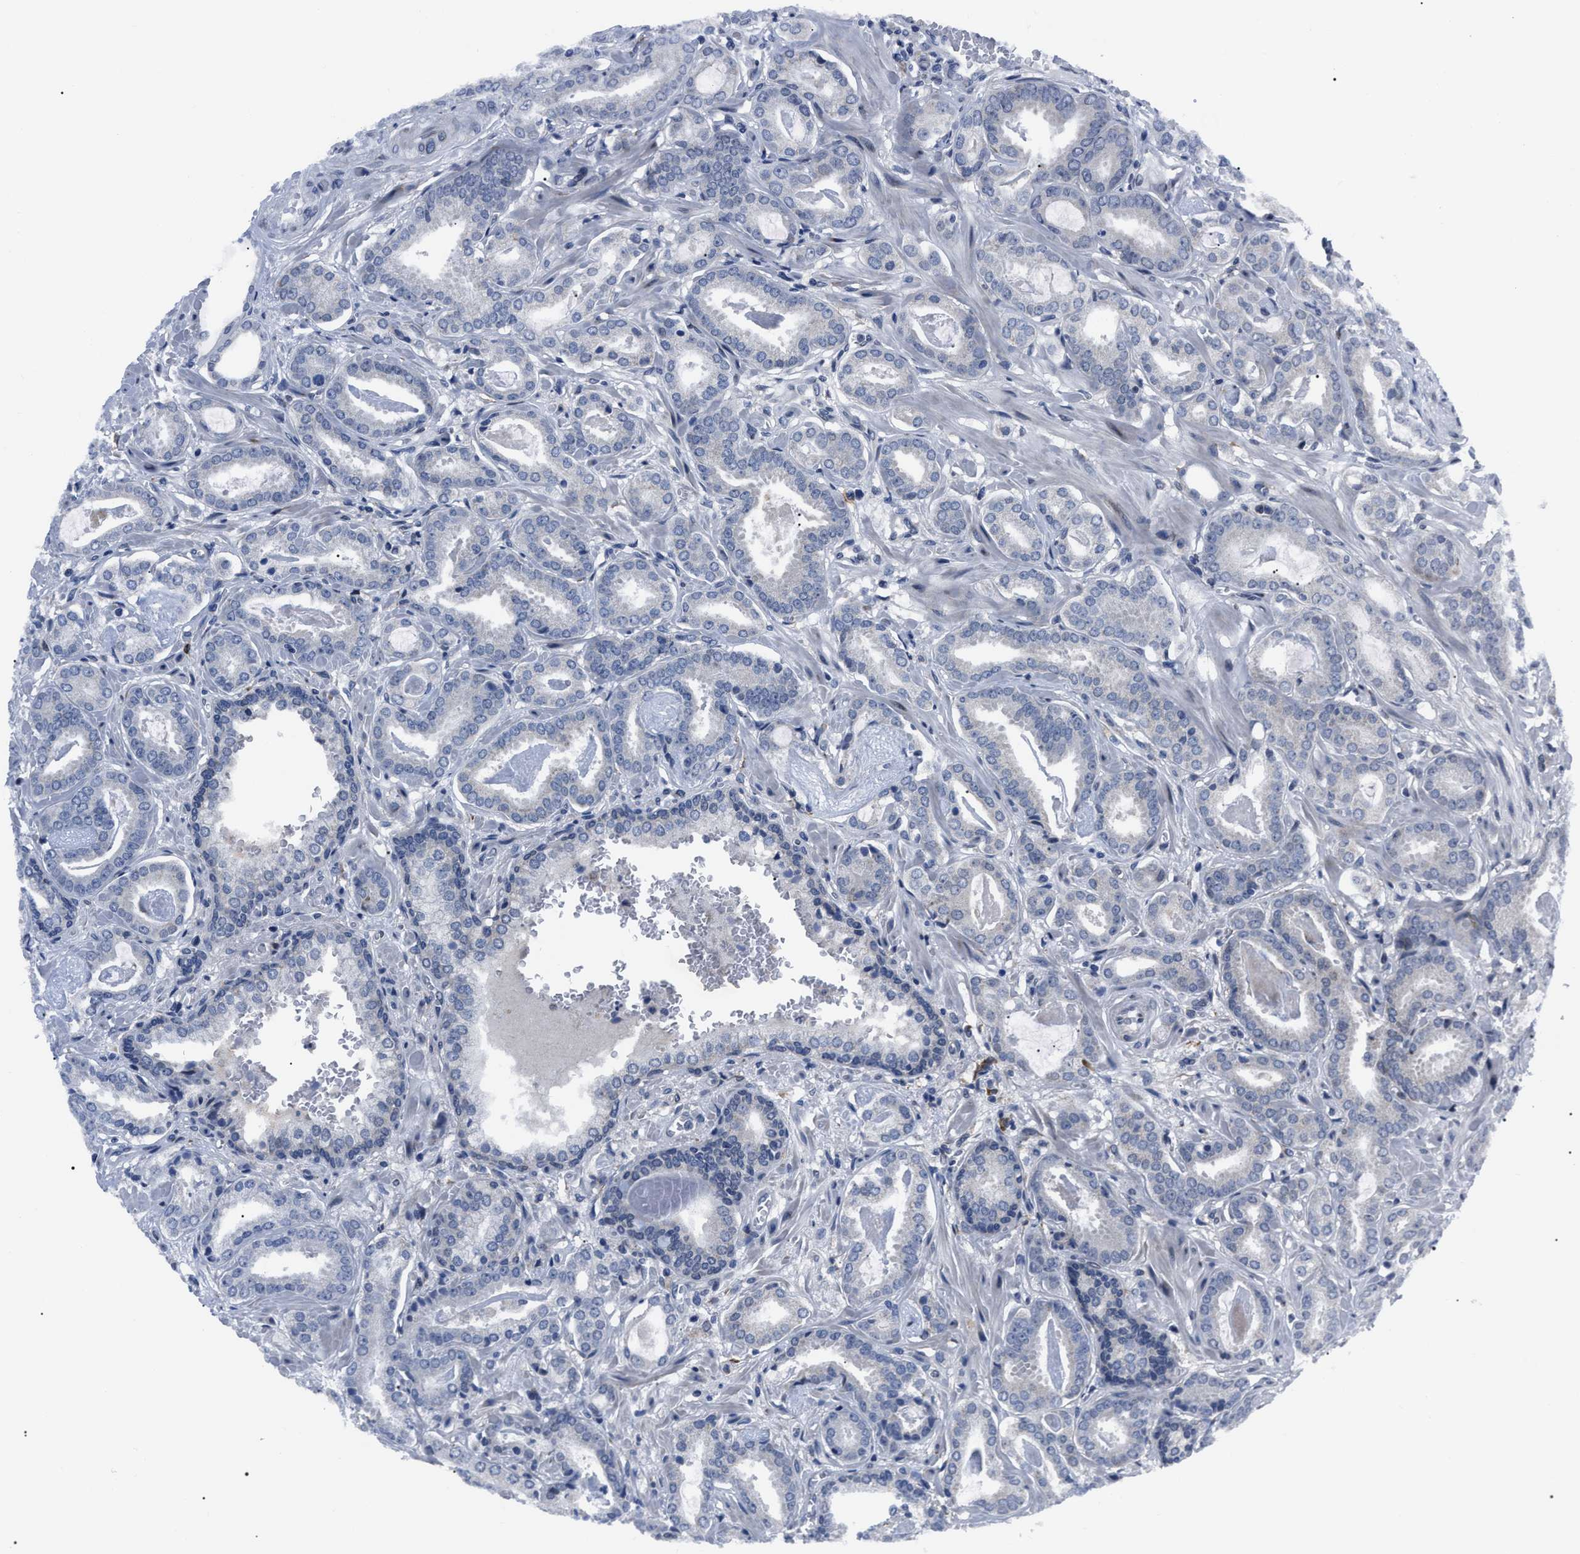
{"staining": {"intensity": "negative", "quantity": "none", "location": "none"}, "tissue": "prostate cancer", "cell_type": "Tumor cells", "image_type": "cancer", "snomed": [{"axis": "morphology", "description": "Adenocarcinoma, Low grade"}, {"axis": "topography", "description": "Prostate"}], "caption": "IHC histopathology image of prostate cancer stained for a protein (brown), which shows no staining in tumor cells.", "gene": "LRRC14", "patient": {"sex": "male", "age": 53}}